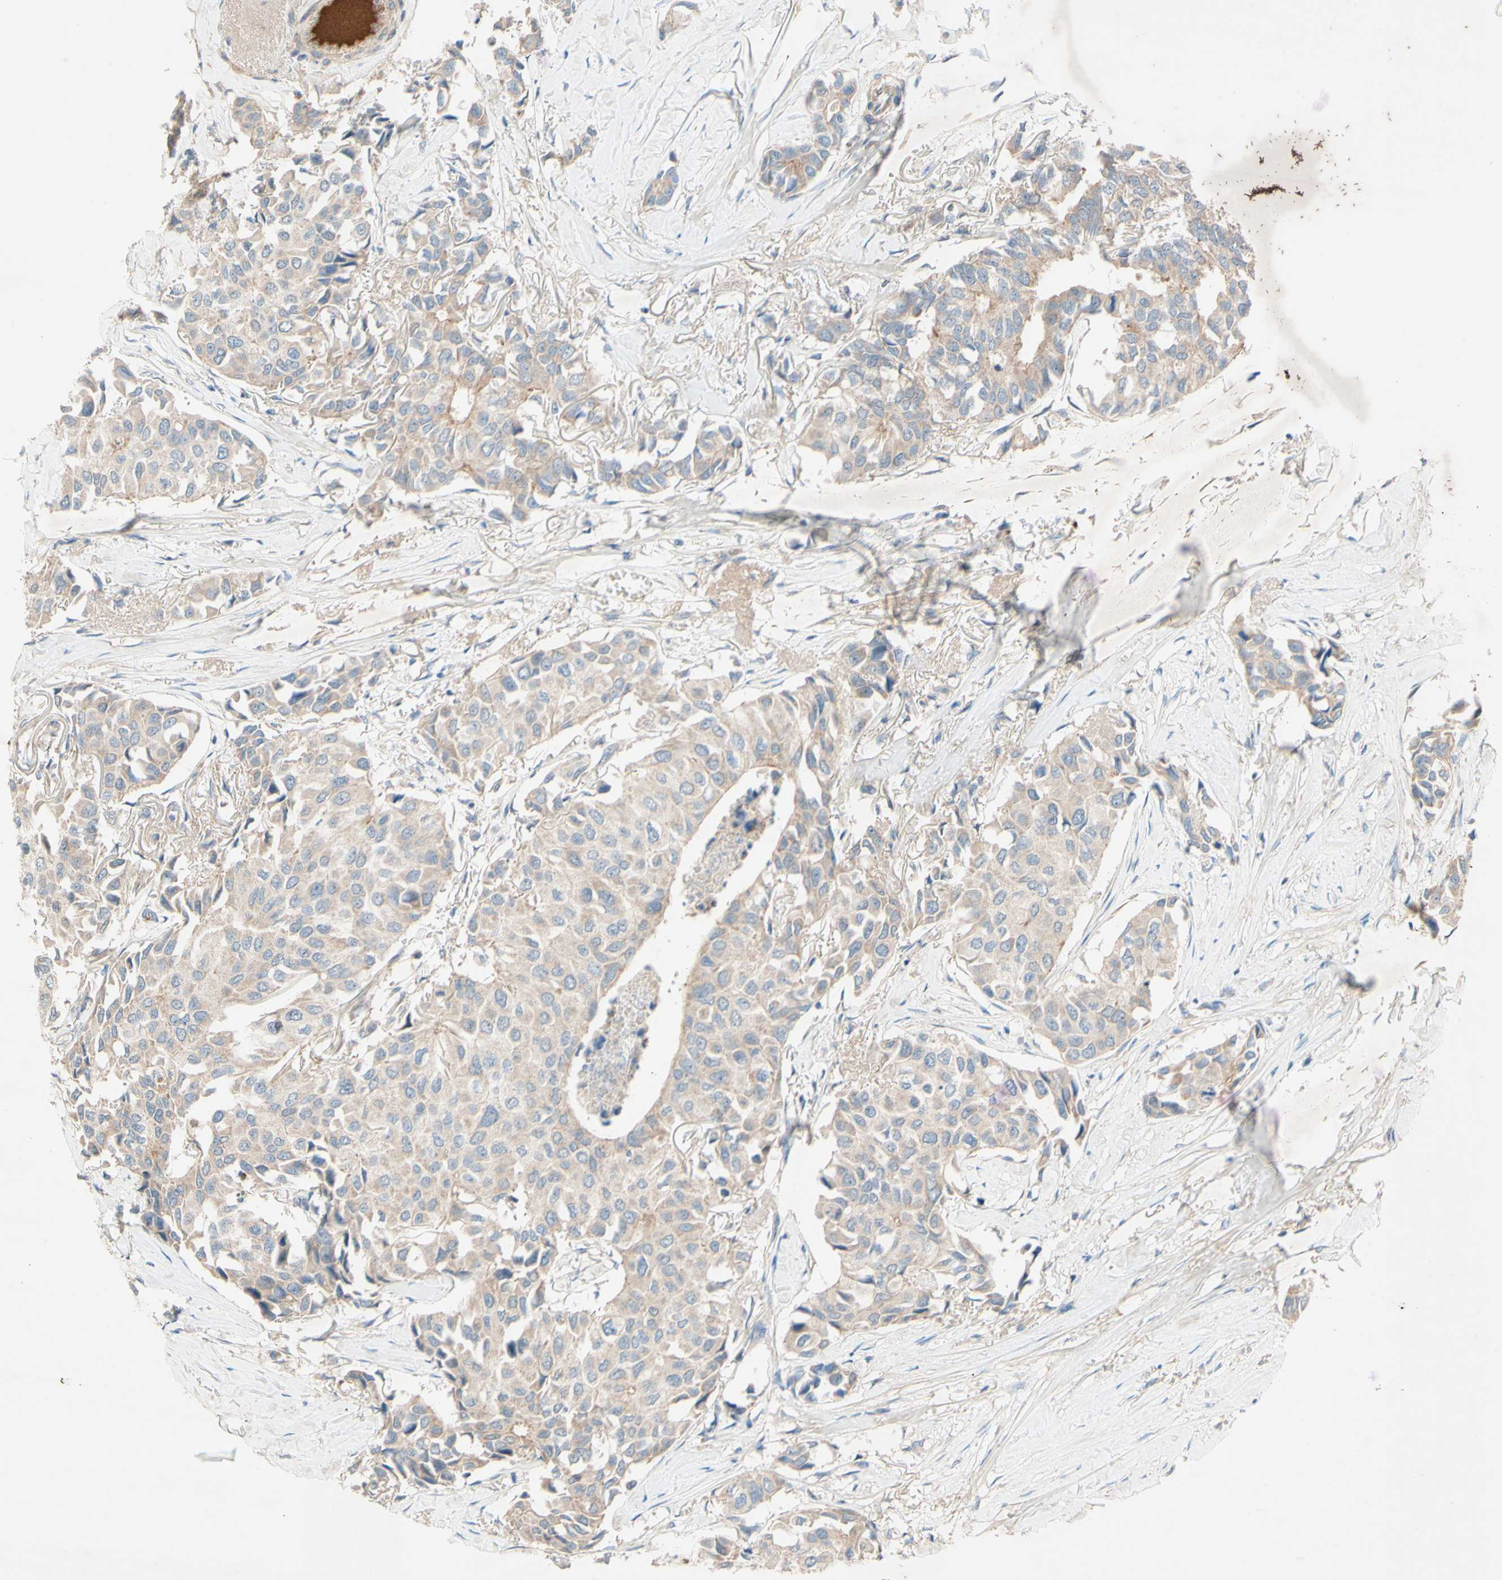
{"staining": {"intensity": "weak", "quantity": ">75%", "location": "cytoplasmic/membranous"}, "tissue": "breast cancer", "cell_type": "Tumor cells", "image_type": "cancer", "snomed": [{"axis": "morphology", "description": "Duct carcinoma"}, {"axis": "topography", "description": "Breast"}], "caption": "Approximately >75% of tumor cells in human breast cancer (invasive ductal carcinoma) demonstrate weak cytoplasmic/membranous protein staining as visualized by brown immunohistochemical staining.", "gene": "IL2", "patient": {"sex": "female", "age": 80}}